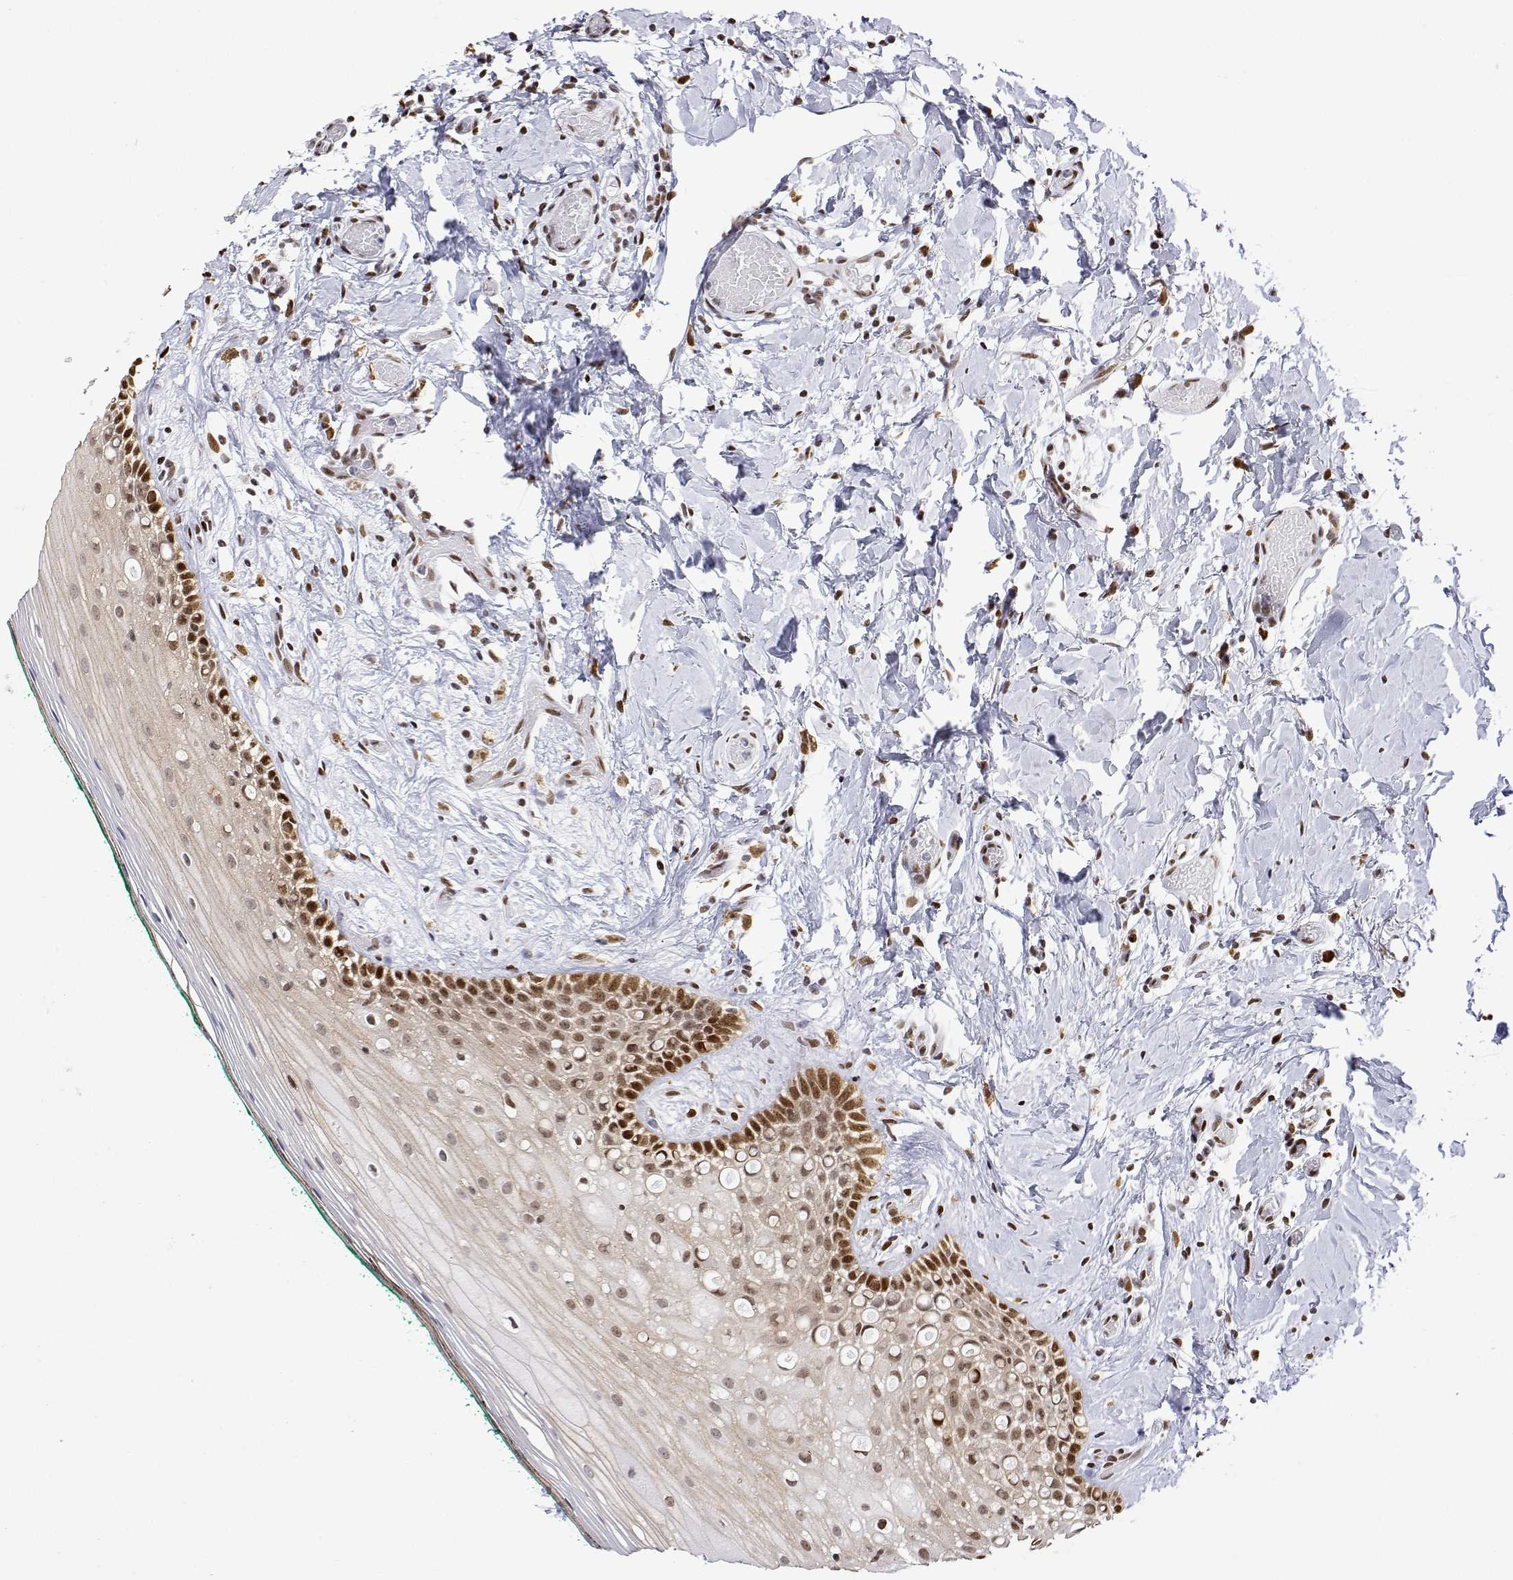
{"staining": {"intensity": "strong", "quantity": "25%-75%", "location": "nuclear"}, "tissue": "oral mucosa", "cell_type": "Squamous epithelial cells", "image_type": "normal", "snomed": [{"axis": "morphology", "description": "Normal tissue, NOS"}, {"axis": "topography", "description": "Oral tissue"}], "caption": "A brown stain highlights strong nuclear staining of a protein in squamous epithelial cells of normal oral mucosa. (DAB IHC, brown staining for protein, blue staining for nuclei).", "gene": "XPC", "patient": {"sex": "female", "age": 83}}